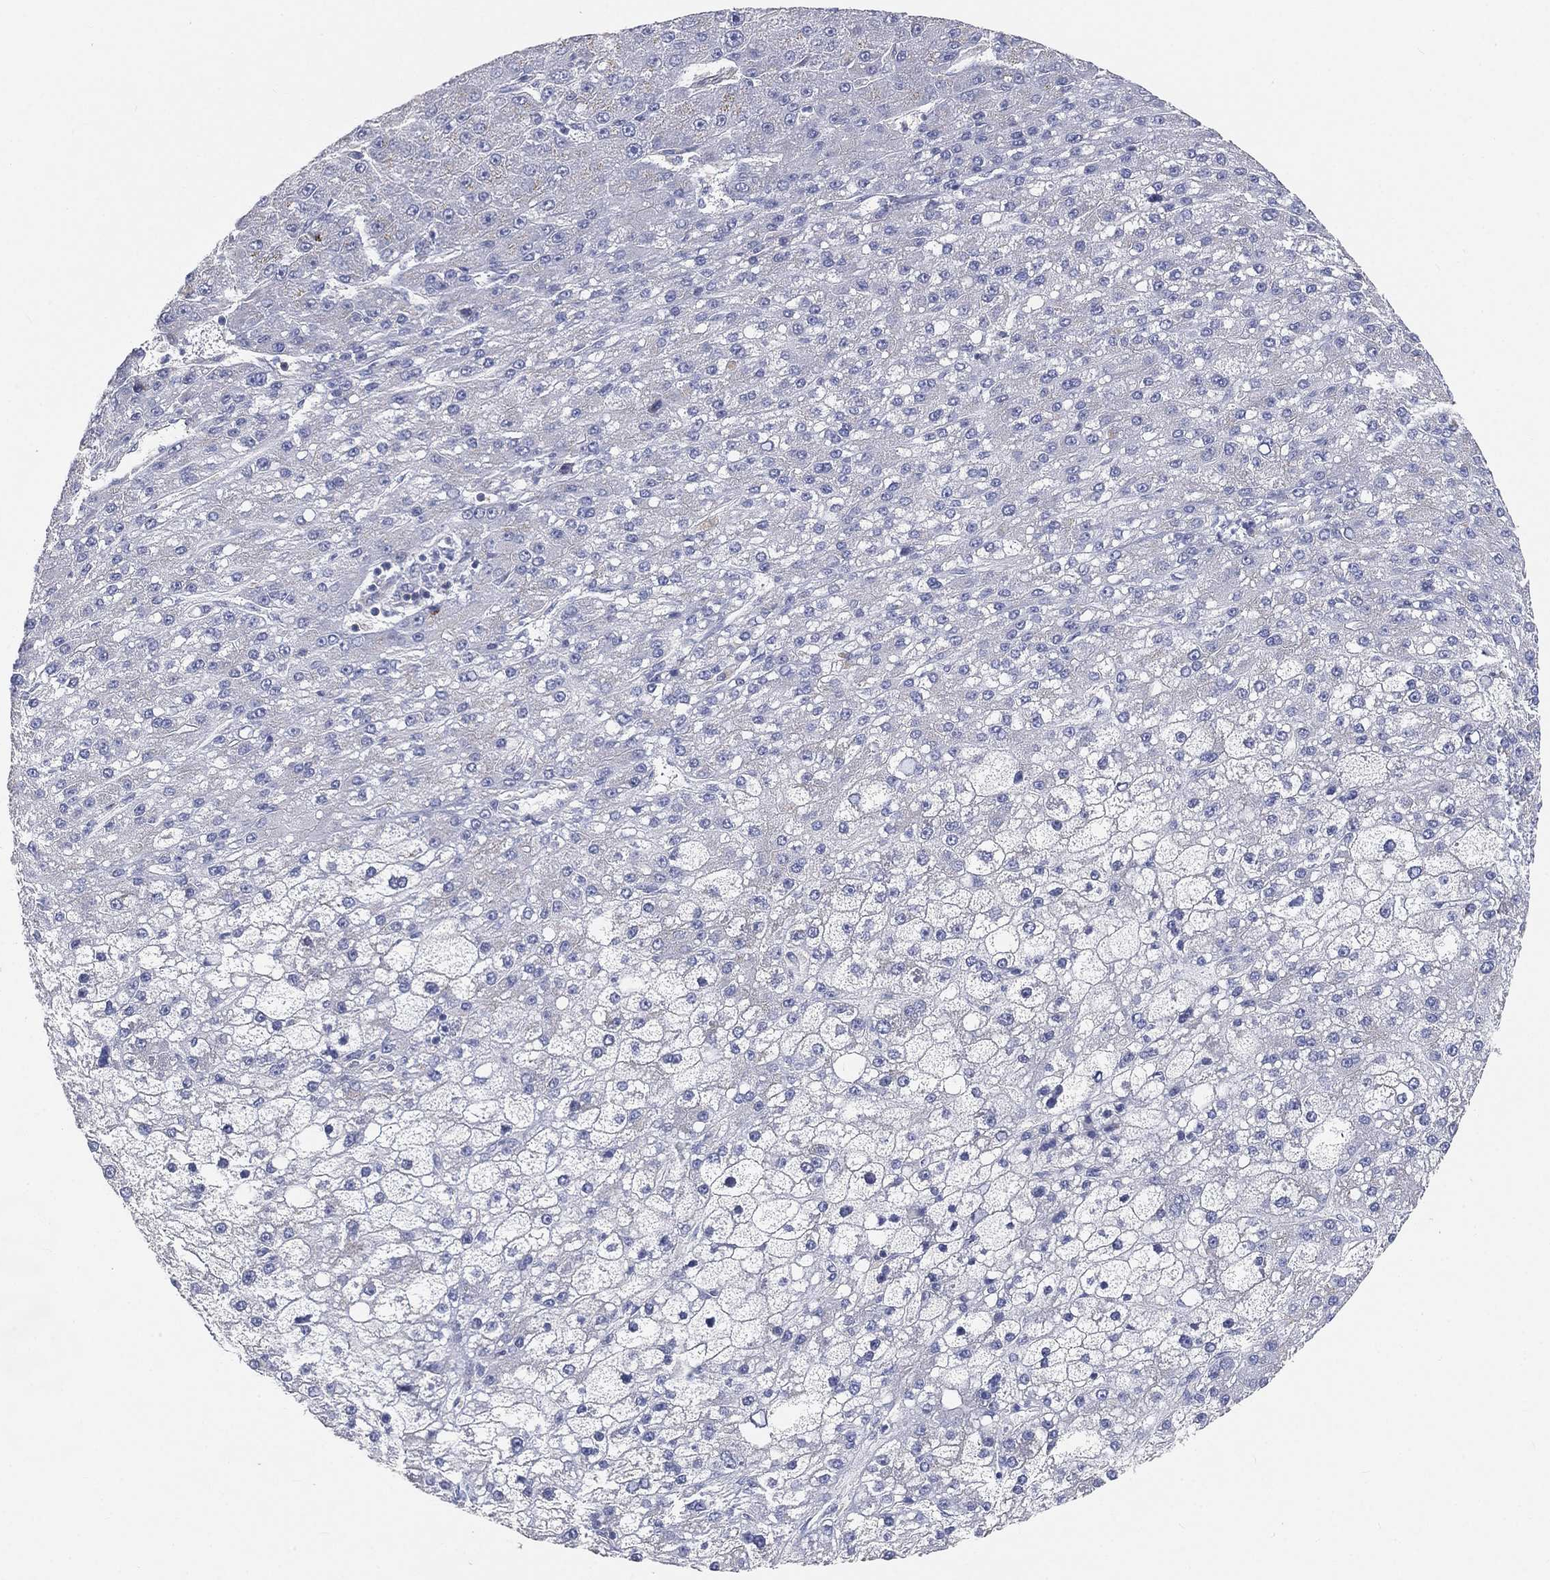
{"staining": {"intensity": "negative", "quantity": "none", "location": "none"}, "tissue": "liver cancer", "cell_type": "Tumor cells", "image_type": "cancer", "snomed": [{"axis": "morphology", "description": "Carcinoma, Hepatocellular, NOS"}, {"axis": "topography", "description": "Liver"}], "caption": "Hepatocellular carcinoma (liver) was stained to show a protein in brown. There is no significant staining in tumor cells.", "gene": "TMEM25", "patient": {"sex": "male", "age": 67}}